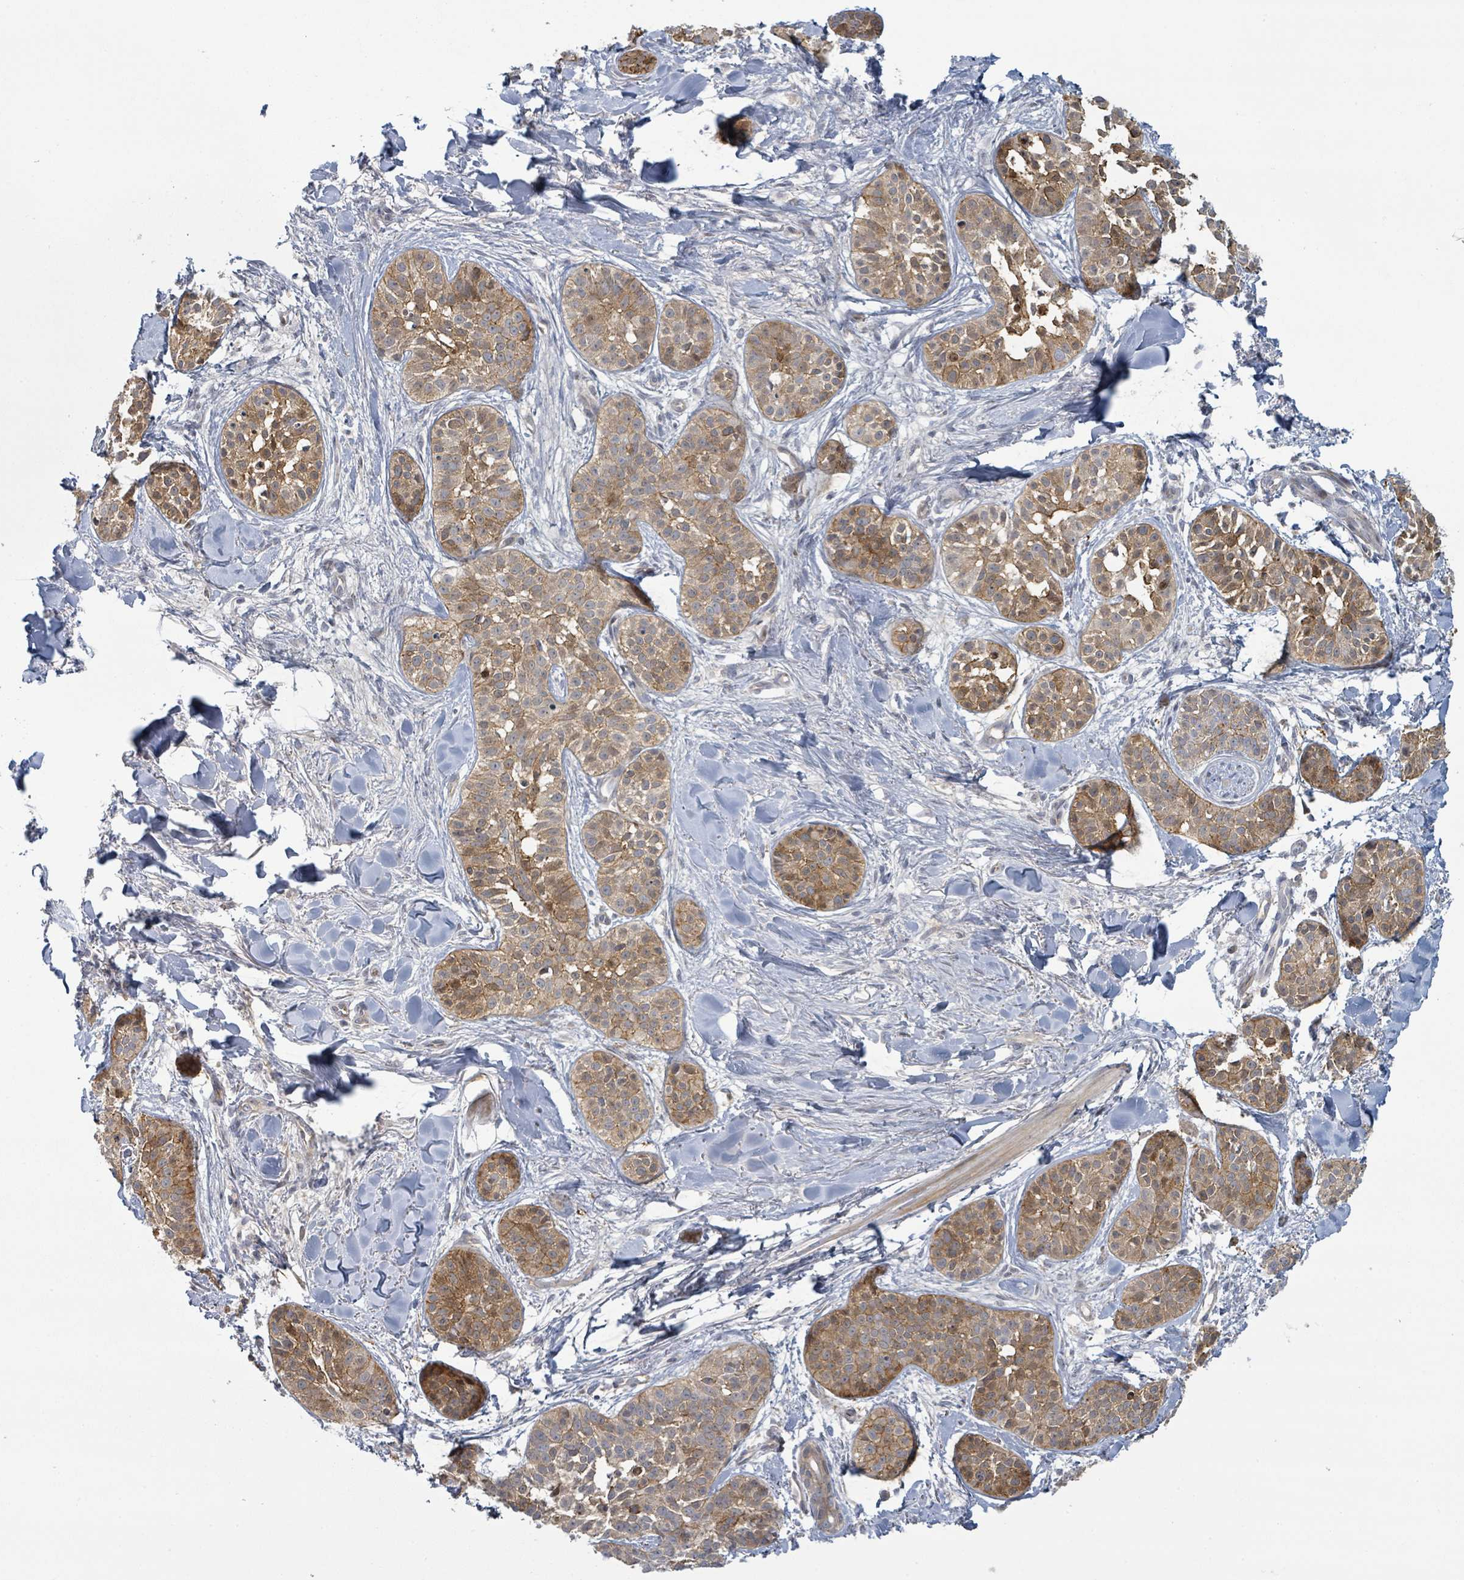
{"staining": {"intensity": "moderate", "quantity": ">75%", "location": "cytoplasmic/membranous"}, "tissue": "skin cancer", "cell_type": "Tumor cells", "image_type": "cancer", "snomed": [{"axis": "morphology", "description": "Basal cell carcinoma"}, {"axis": "topography", "description": "Skin"}], "caption": "Protein staining by IHC exhibits moderate cytoplasmic/membranous staining in about >75% of tumor cells in skin cancer.", "gene": "COL5A3", "patient": {"sex": "male", "age": 52}}